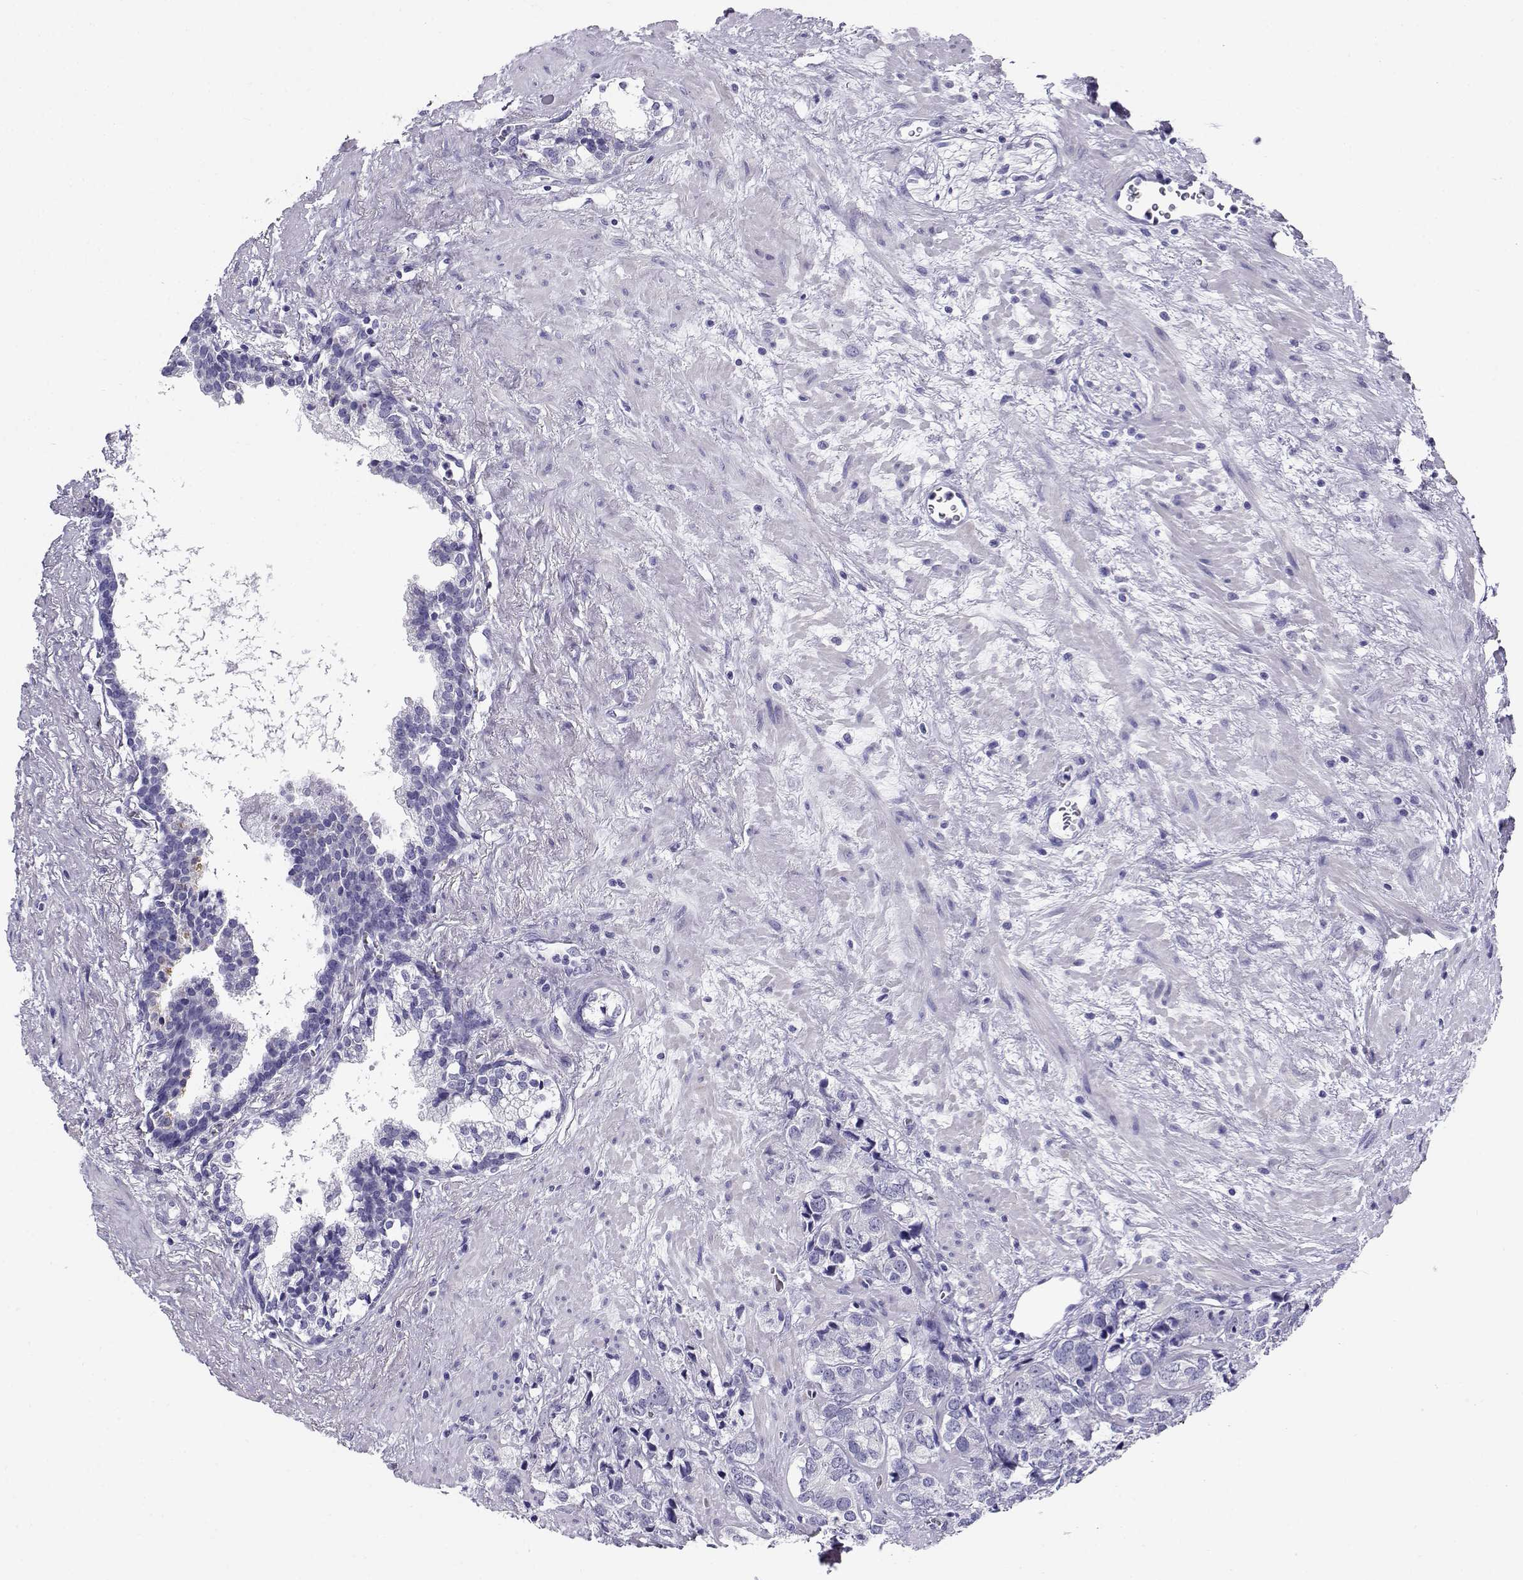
{"staining": {"intensity": "negative", "quantity": "none", "location": "none"}, "tissue": "prostate cancer", "cell_type": "Tumor cells", "image_type": "cancer", "snomed": [{"axis": "morphology", "description": "Adenocarcinoma, NOS"}, {"axis": "topography", "description": "Prostate and seminal vesicle, NOS"}], "caption": "Immunohistochemistry (IHC) of human prostate cancer displays no staining in tumor cells.", "gene": "CABS1", "patient": {"sex": "male", "age": 63}}